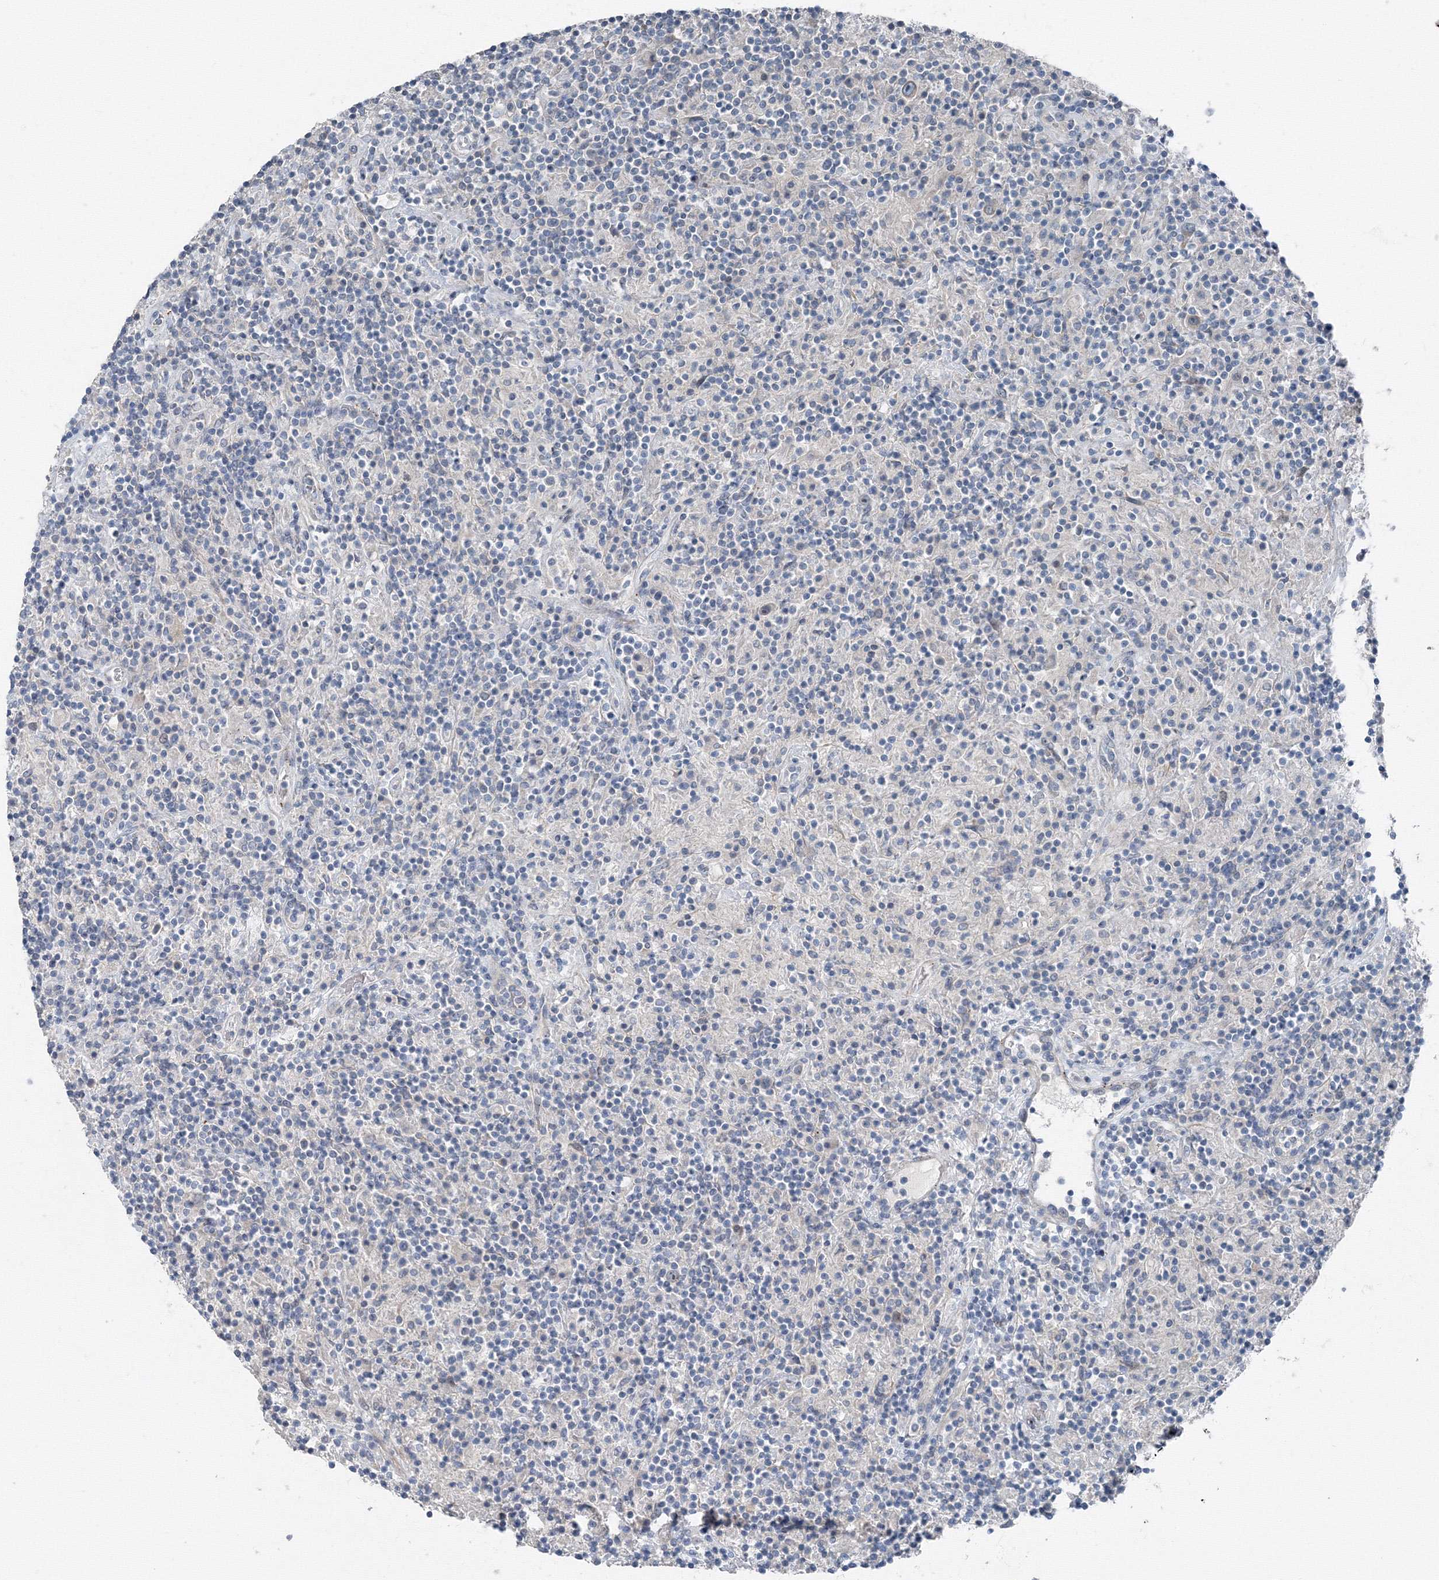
{"staining": {"intensity": "negative", "quantity": "none", "location": "none"}, "tissue": "lymphoma", "cell_type": "Tumor cells", "image_type": "cancer", "snomed": [{"axis": "morphology", "description": "Hodgkin's disease, NOS"}, {"axis": "topography", "description": "Lymph node"}], "caption": "The micrograph shows no staining of tumor cells in lymphoma. (Brightfield microscopy of DAB immunohistochemistry (IHC) at high magnification).", "gene": "AASDH", "patient": {"sex": "male", "age": 70}}